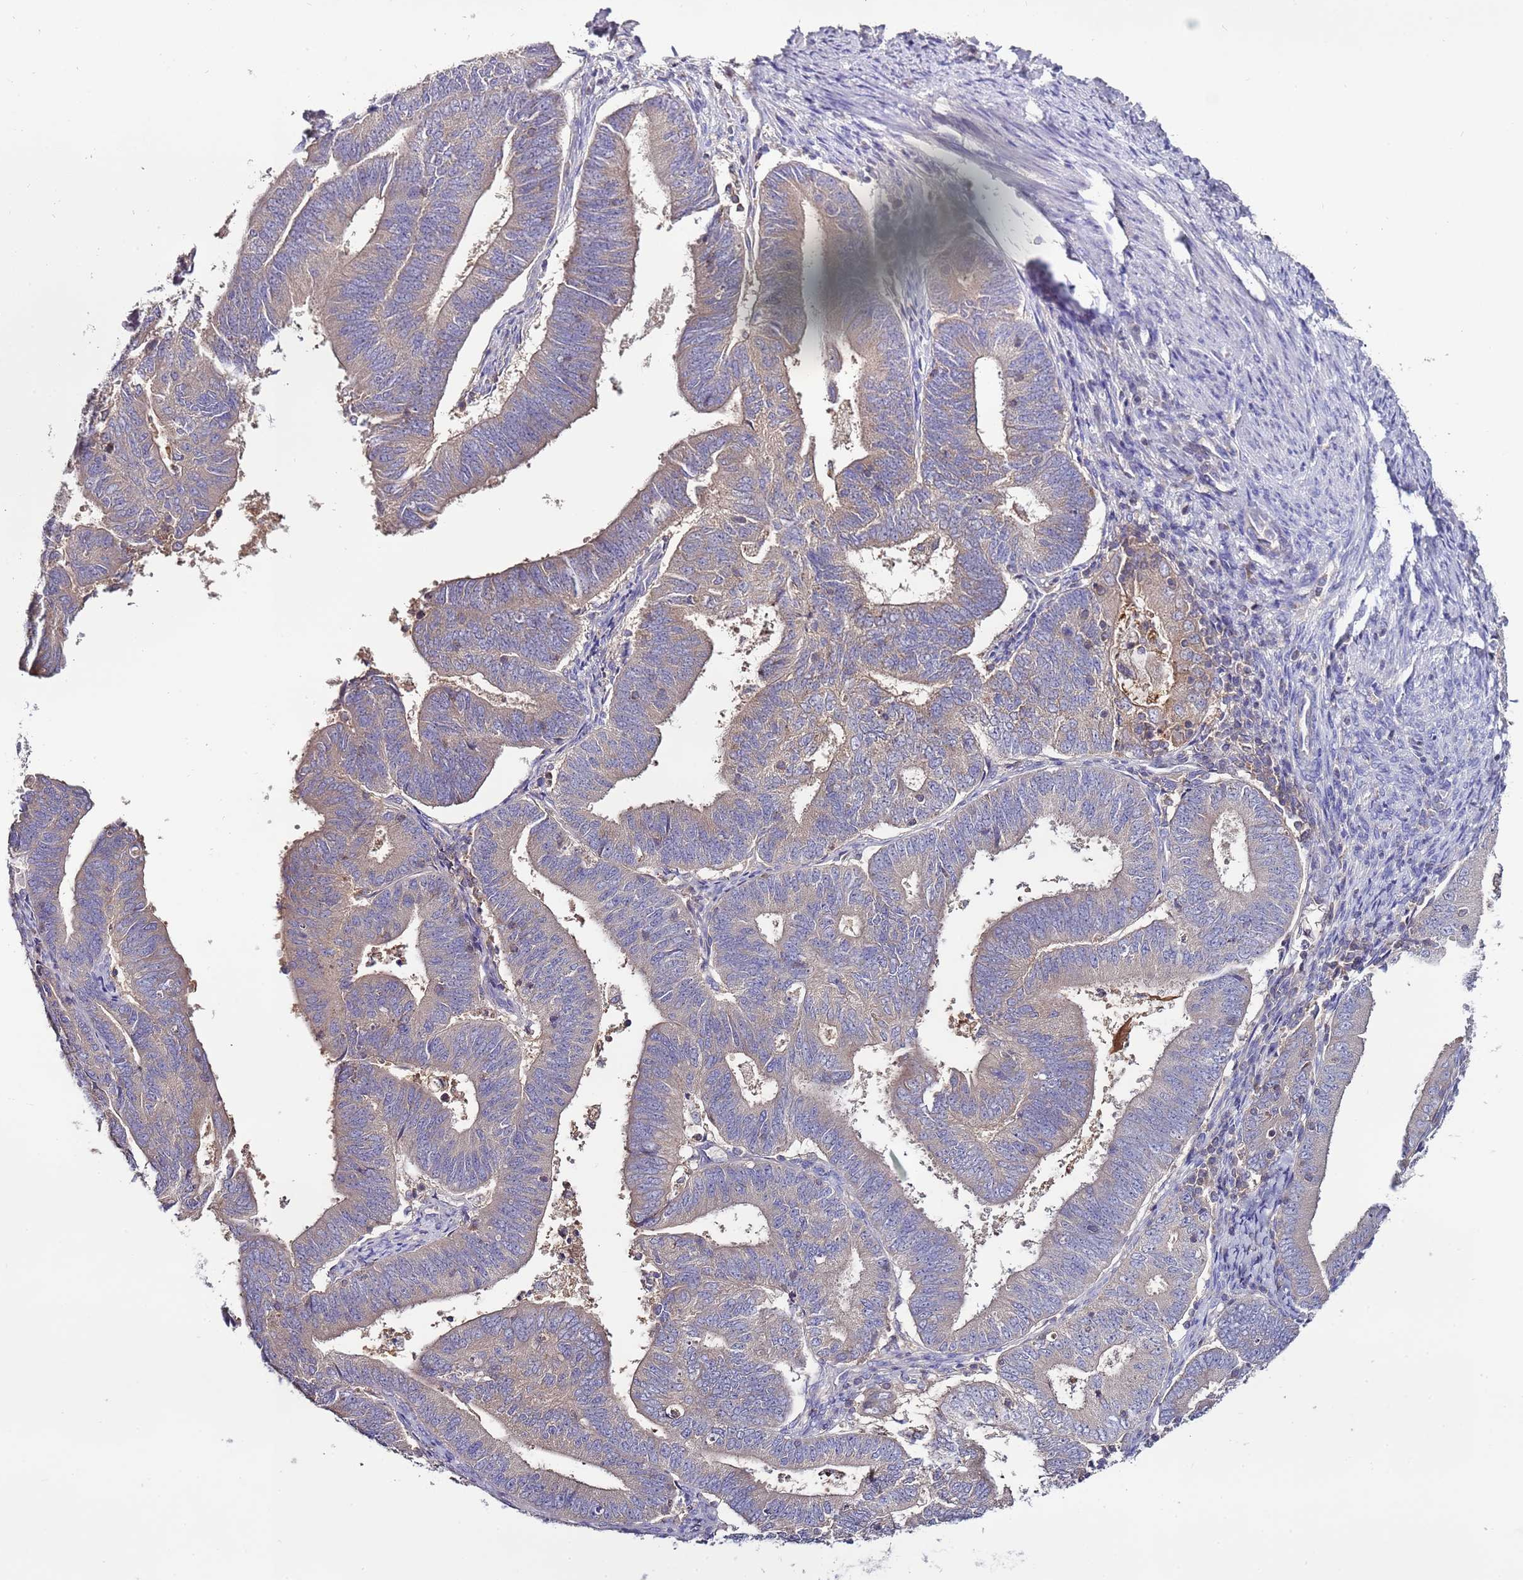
{"staining": {"intensity": "weak", "quantity": "<25%", "location": "cytoplasmic/membranous"}, "tissue": "endometrial cancer", "cell_type": "Tumor cells", "image_type": "cancer", "snomed": [{"axis": "morphology", "description": "Adenocarcinoma, NOS"}, {"axis": "topography", "description": "Endometrium"}], "caption": "Immunohistochemistry (IHC) image of human adenocarcinoma (endometrial) stained for a protein (brown), which exhibits no staining in tumor cells.", "gene": "IGIP", "patient": {"sex": "female", "age": 70}}